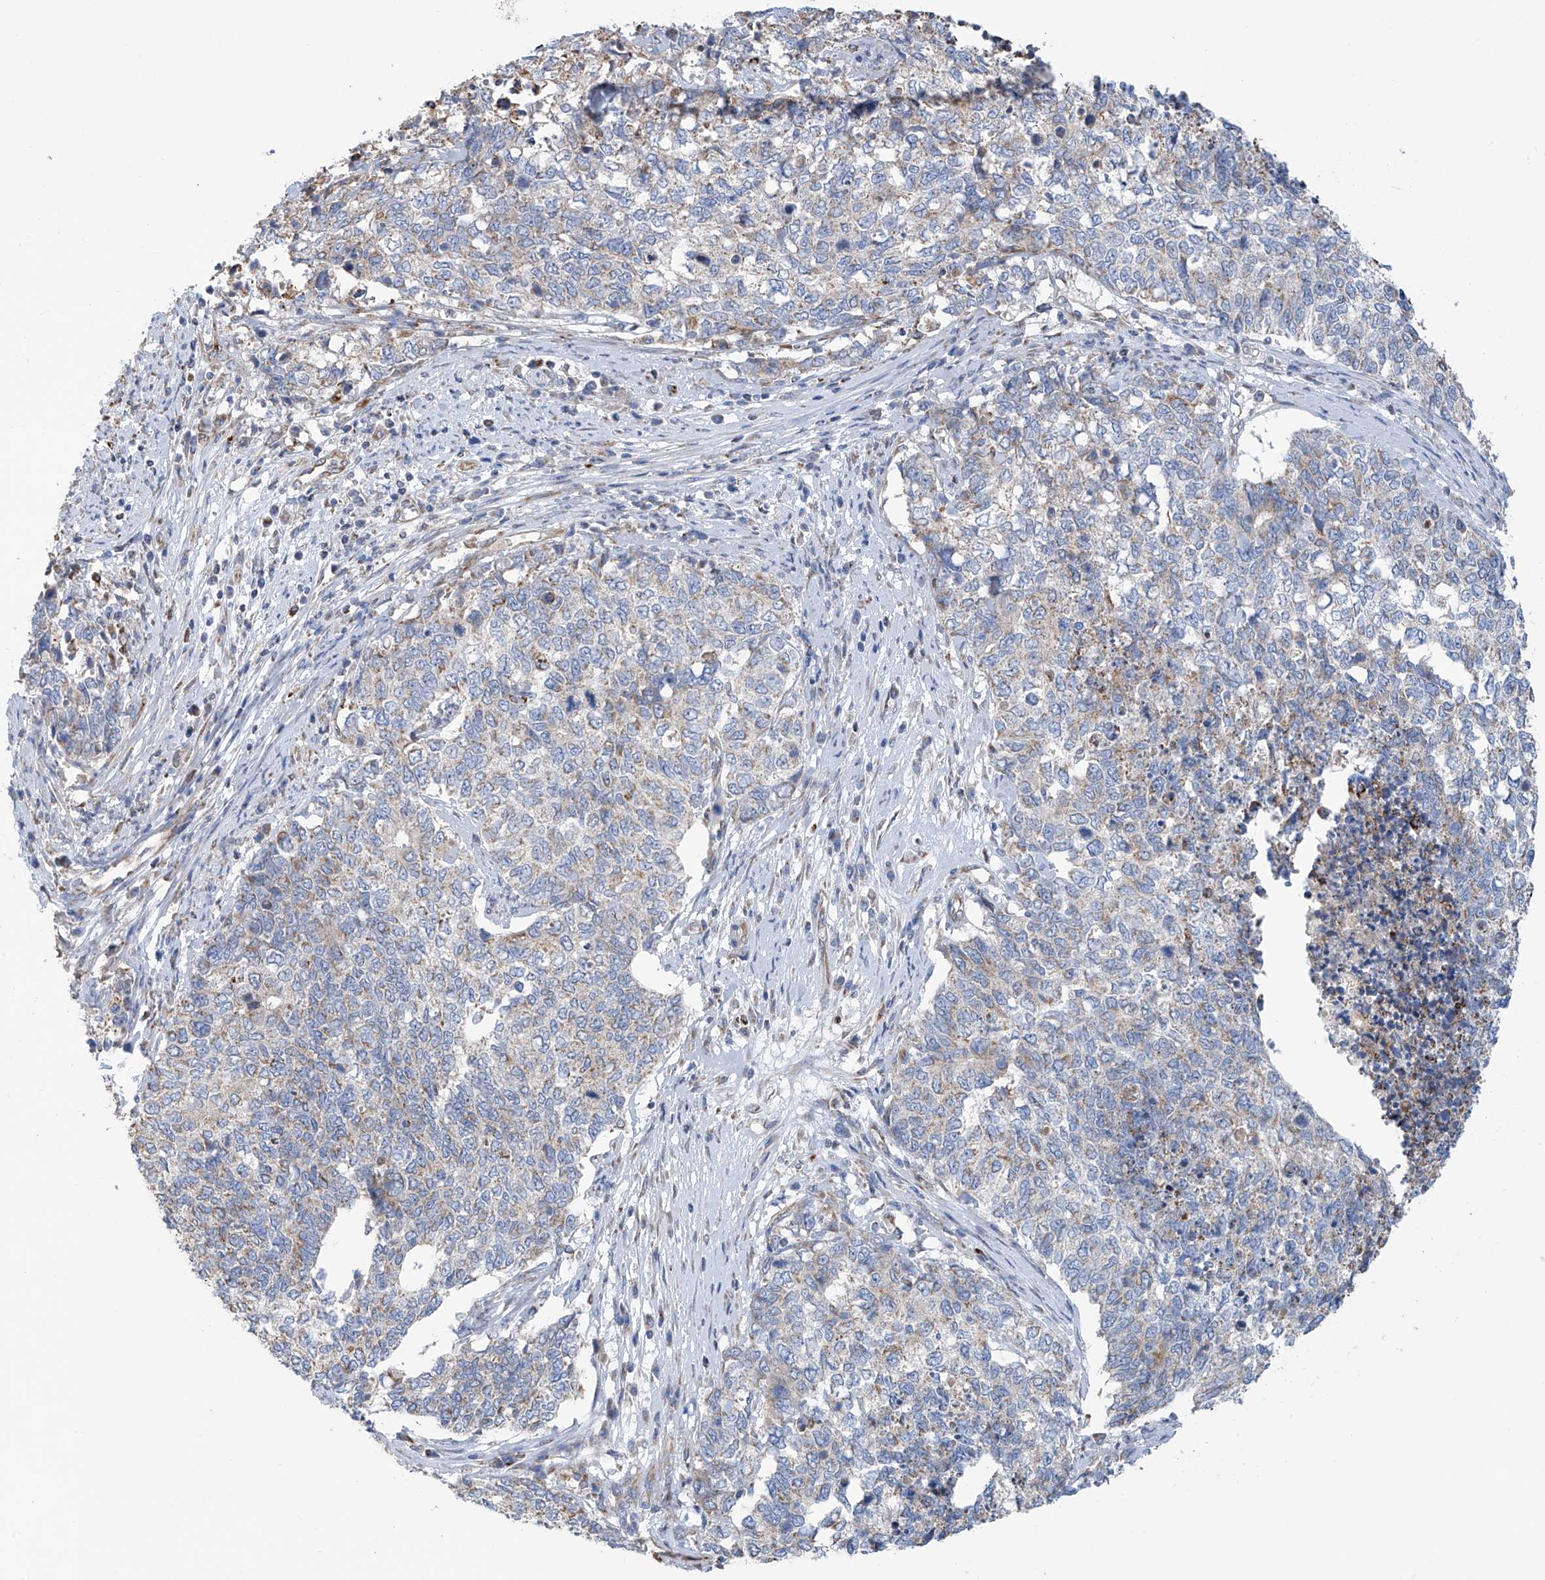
{"staining": {"intensity": "negative", "quantity": "none", "location": "none"}, "tissue": "cervical cancer", "cell_type": "Tumor cells", "image_type": "cancer", "snomed": [{"axis": "morphology", "description": "Squamous cell carcinoma, NOS"}, {"axis": "topography", "description": "Cervix"}], "caption": "Histopathology image shows no significant protein staining in tumor cells of squamous cell carcinoma (cervical).", "gene": "EIF5B", "patient": {"sex": "female", "age": 63}}